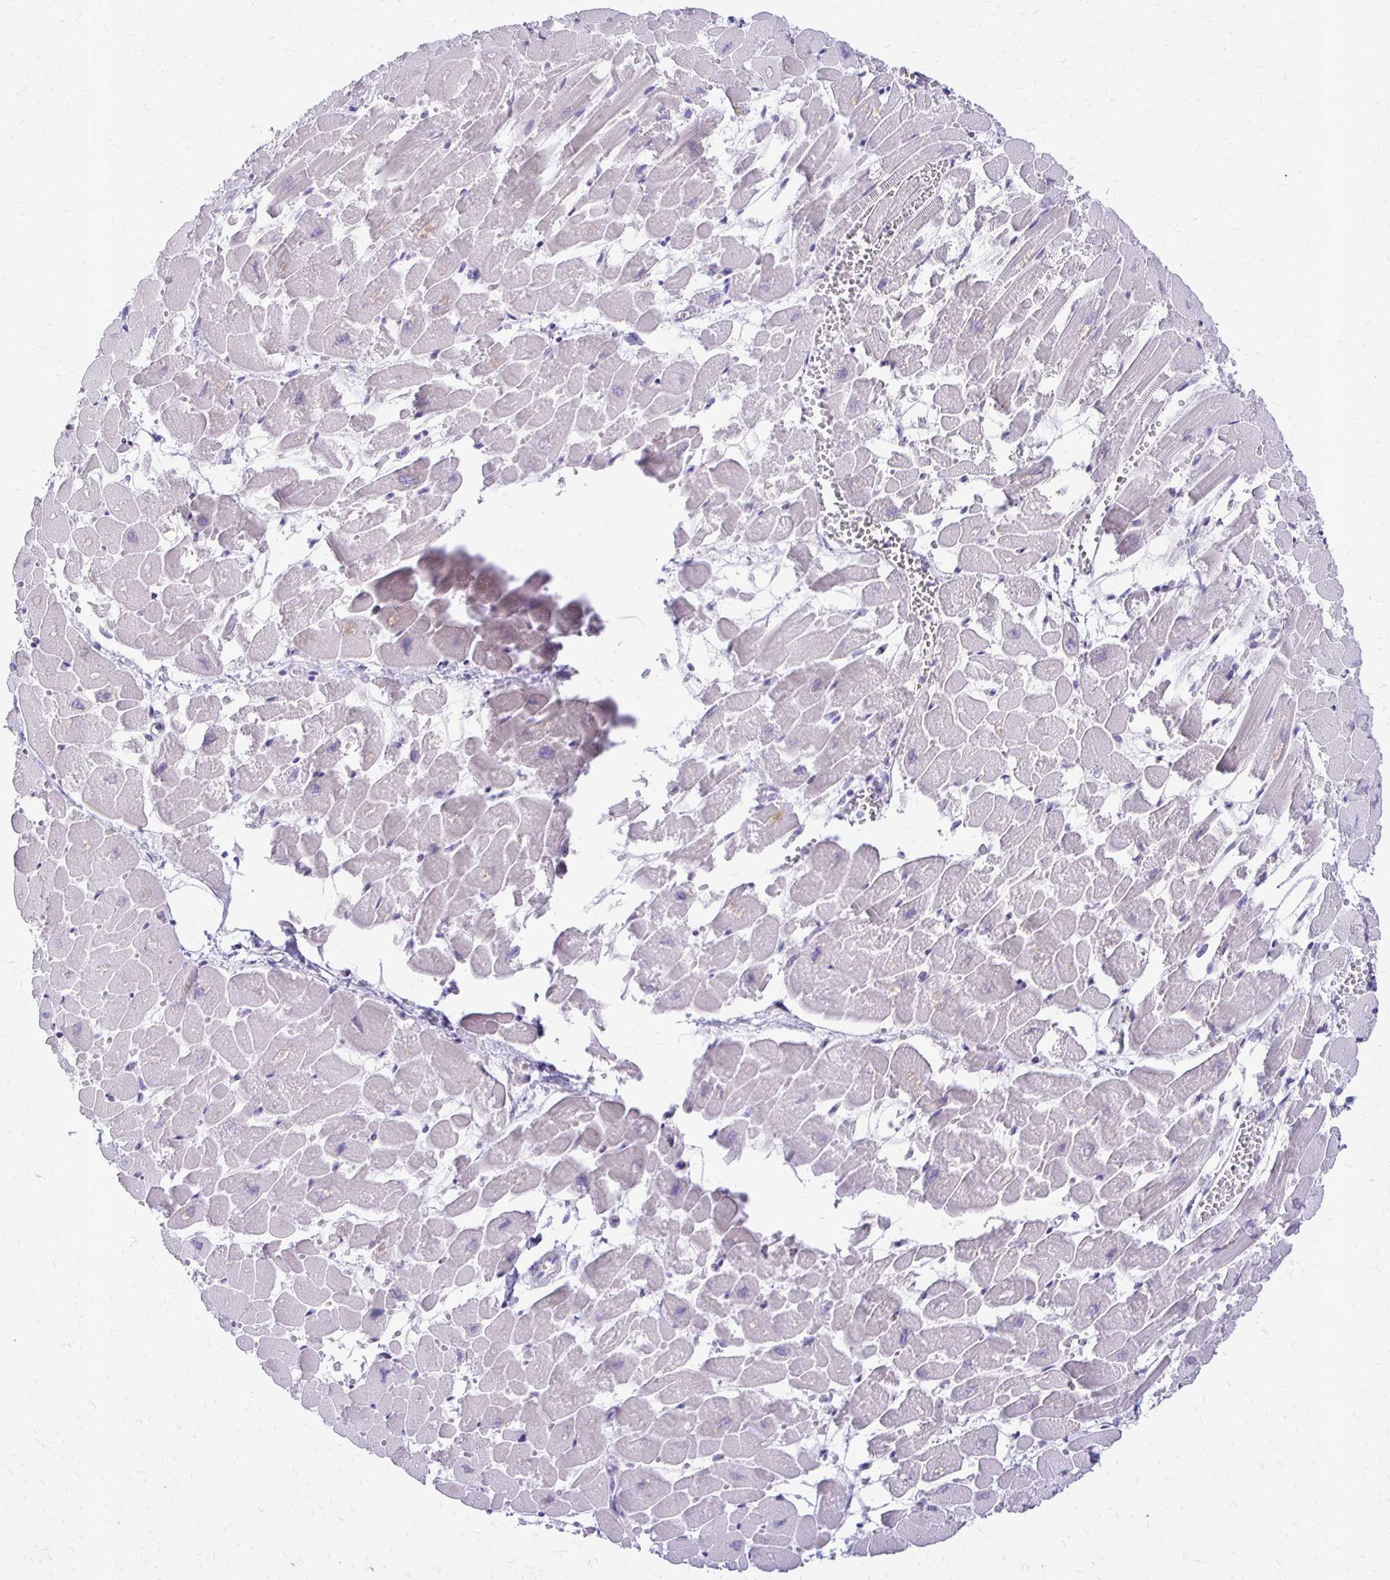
{"staining": {"intensity": "negative", "quantity": "none", "location": "none"}, "tissue": "heart muscle", "cell_type": "Cardiomyocytes", "image_type": "normal", "snomed": [{"axis": "morphology", "description": "Normal tissue, NOS"}, {"axis": "topography", "description": "Heart"}], "caption": "High magnification brightfield microscopy of normal heart muscle stained with DAB (3,3'-diaminobenzidine) (brown) and counterstained with hematoxylin (blue): cardiomyocytes show no significant staining. (Stains: DAB immunohistochemistry with hematoxylin counter stain, Microscopy: brightfield microscopy at high magnification).", "gene": "EPYC", "patient": {"sex": "female", "age": 52}}